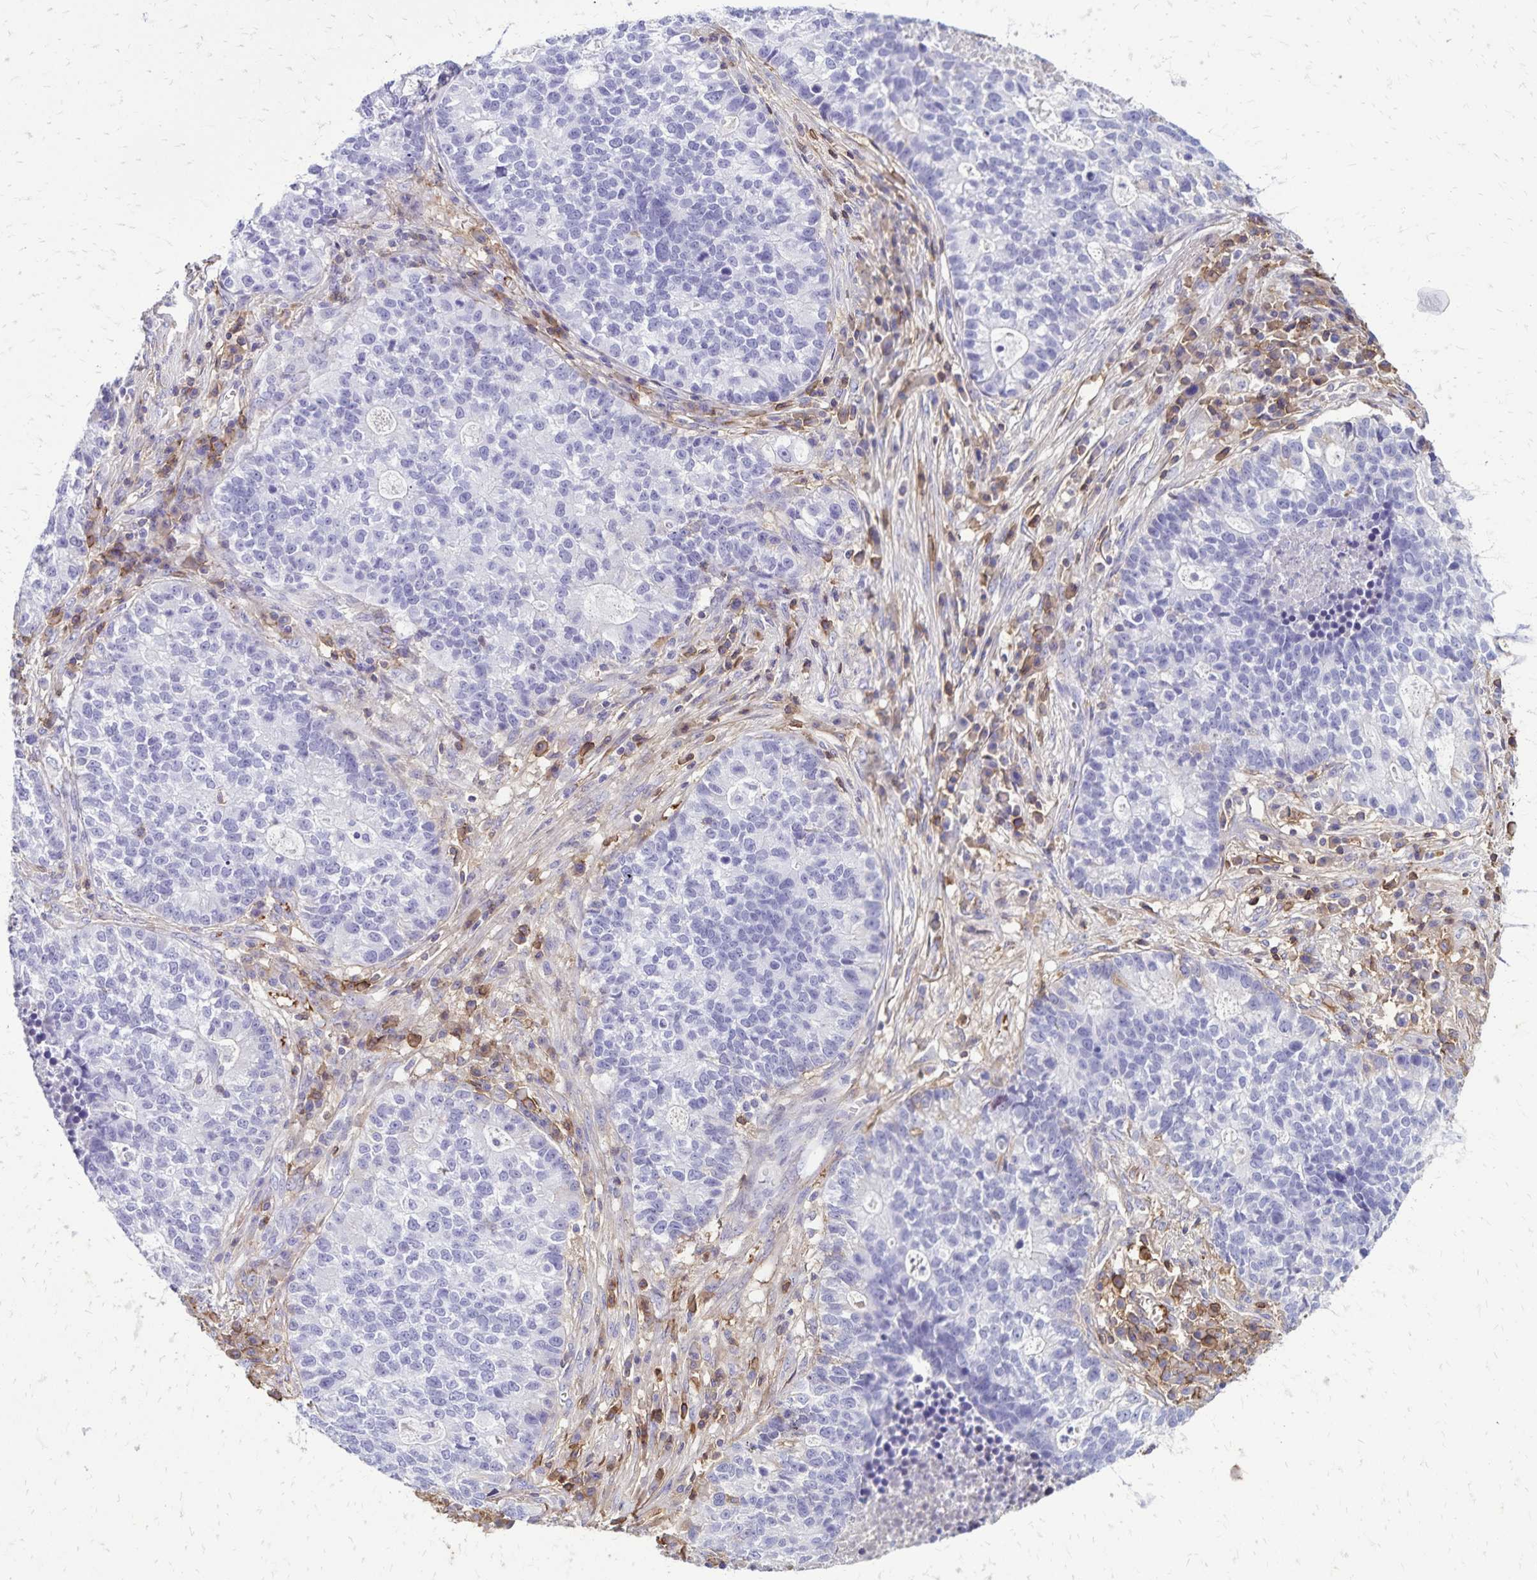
{"staining": {"intensity": "negative", "quantity": "none", "location": "none"}, "tissue": "lung cancer", "cell_type": "Tumor cells", "image_type": "cancer", "snomed": [{"axis": "morphology", "description": "Adenocarcinoma, NOS"}, {"axis": "topography", "description": "Lung"}], "caption": "This is an immunohistochemistry photomicrograph of human adenocarcinoma (lung). There is no staining in tumor cells.", "gene": "CD27", "patient": {"sex": "male", "age": 57}}